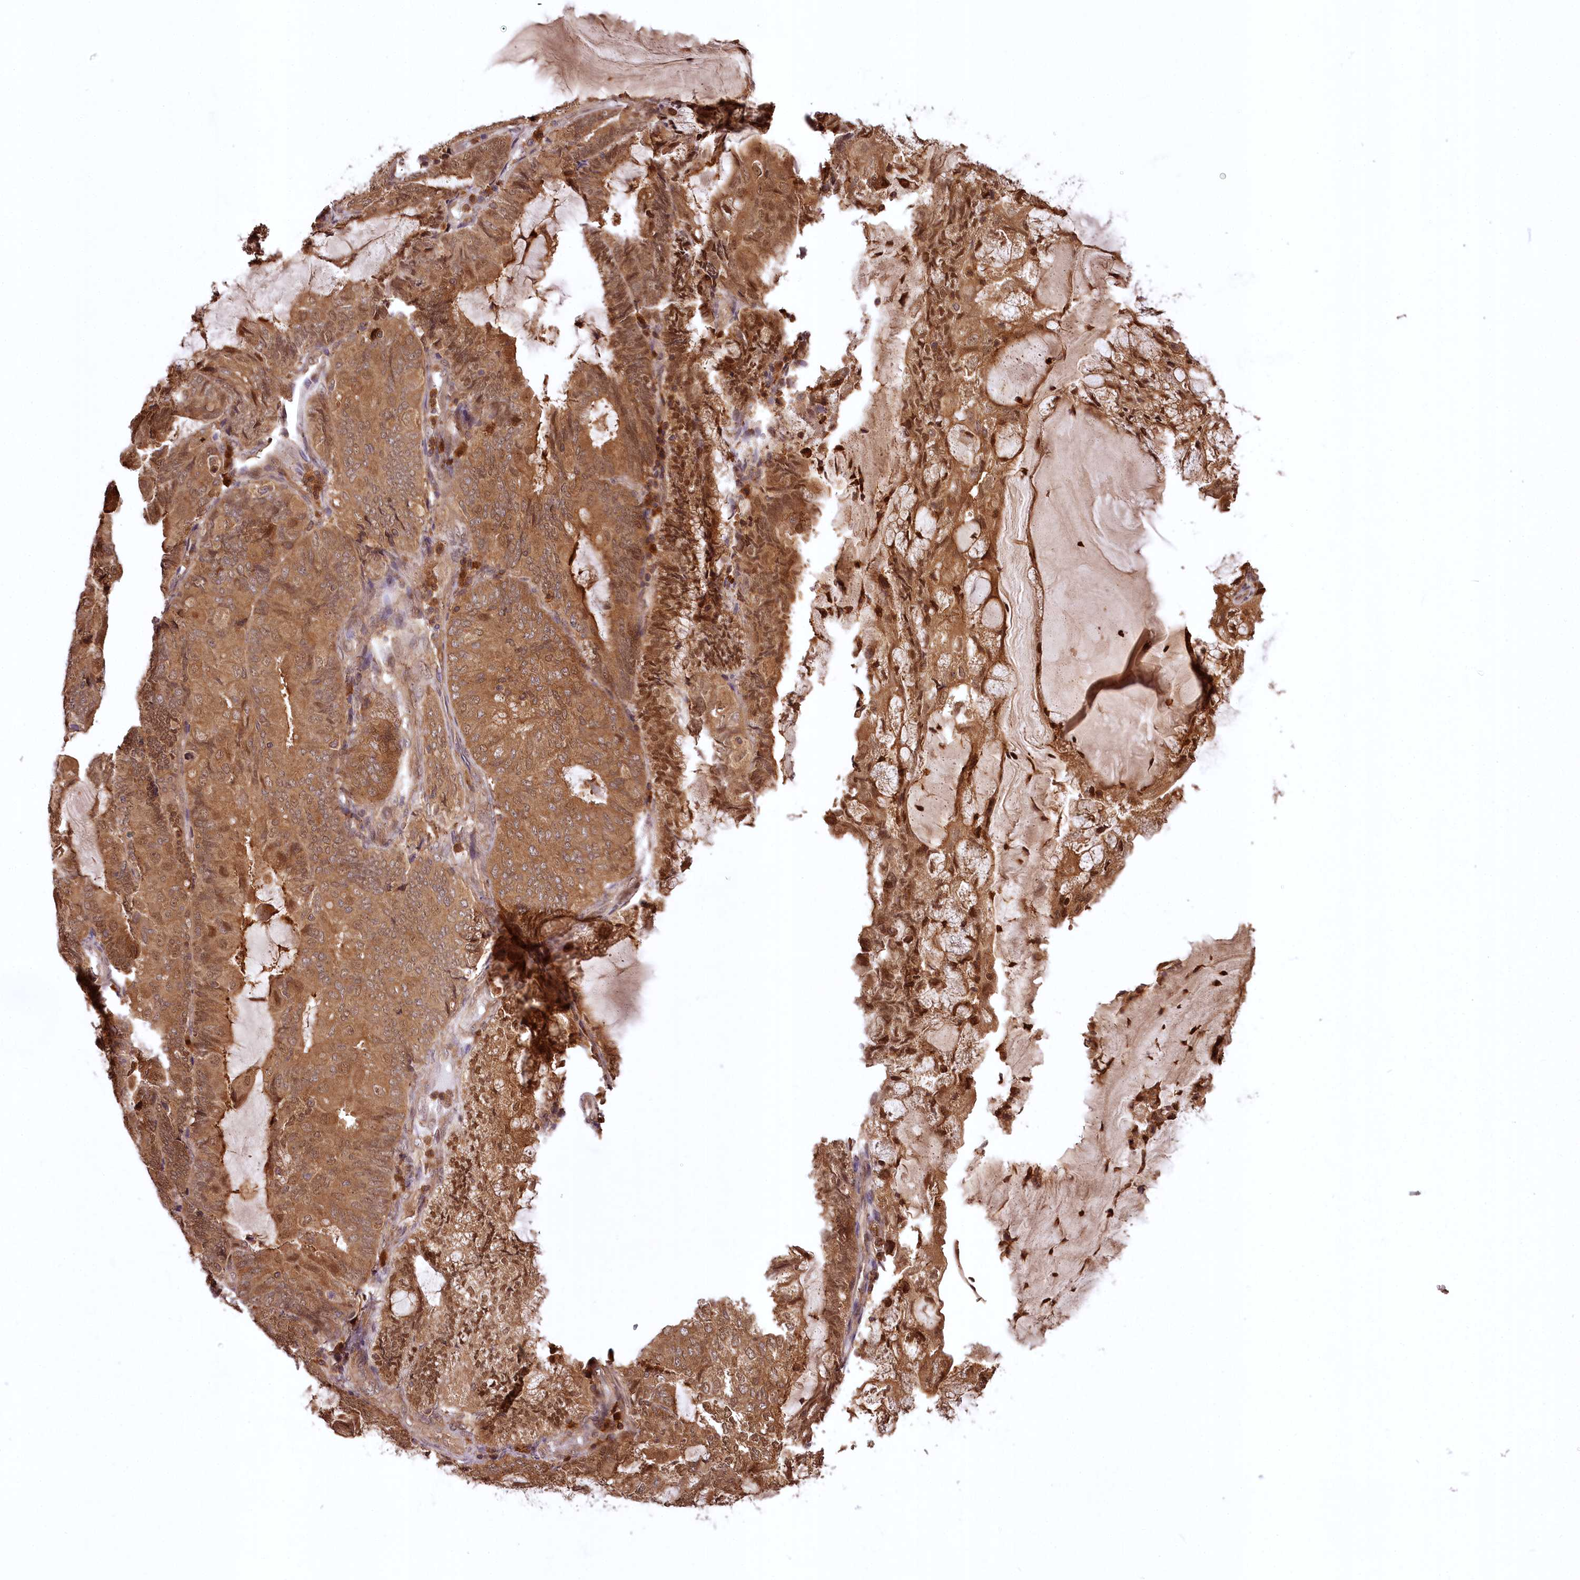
{"staining": {"intensity": "moderate", "quantity": ">75%", "location": "cytoplasmic/membranous"}, "tissue": "endometrial cancer", "cell_type": "Tumor cells", "image_type": "cancer", "snomed": [{"axis": "morphology", "description": "Adenocarcinoma, NOS"}, {"axis": "topography", "description": "Endometrium"}], "caption": "A brown stain shows moderate cytoplasmic/membranous staining of a protein in human endometrial adenocarcinoma tumor cells.", "gene": "TTC12", "patient": {"sex": "female", "age": 81}}